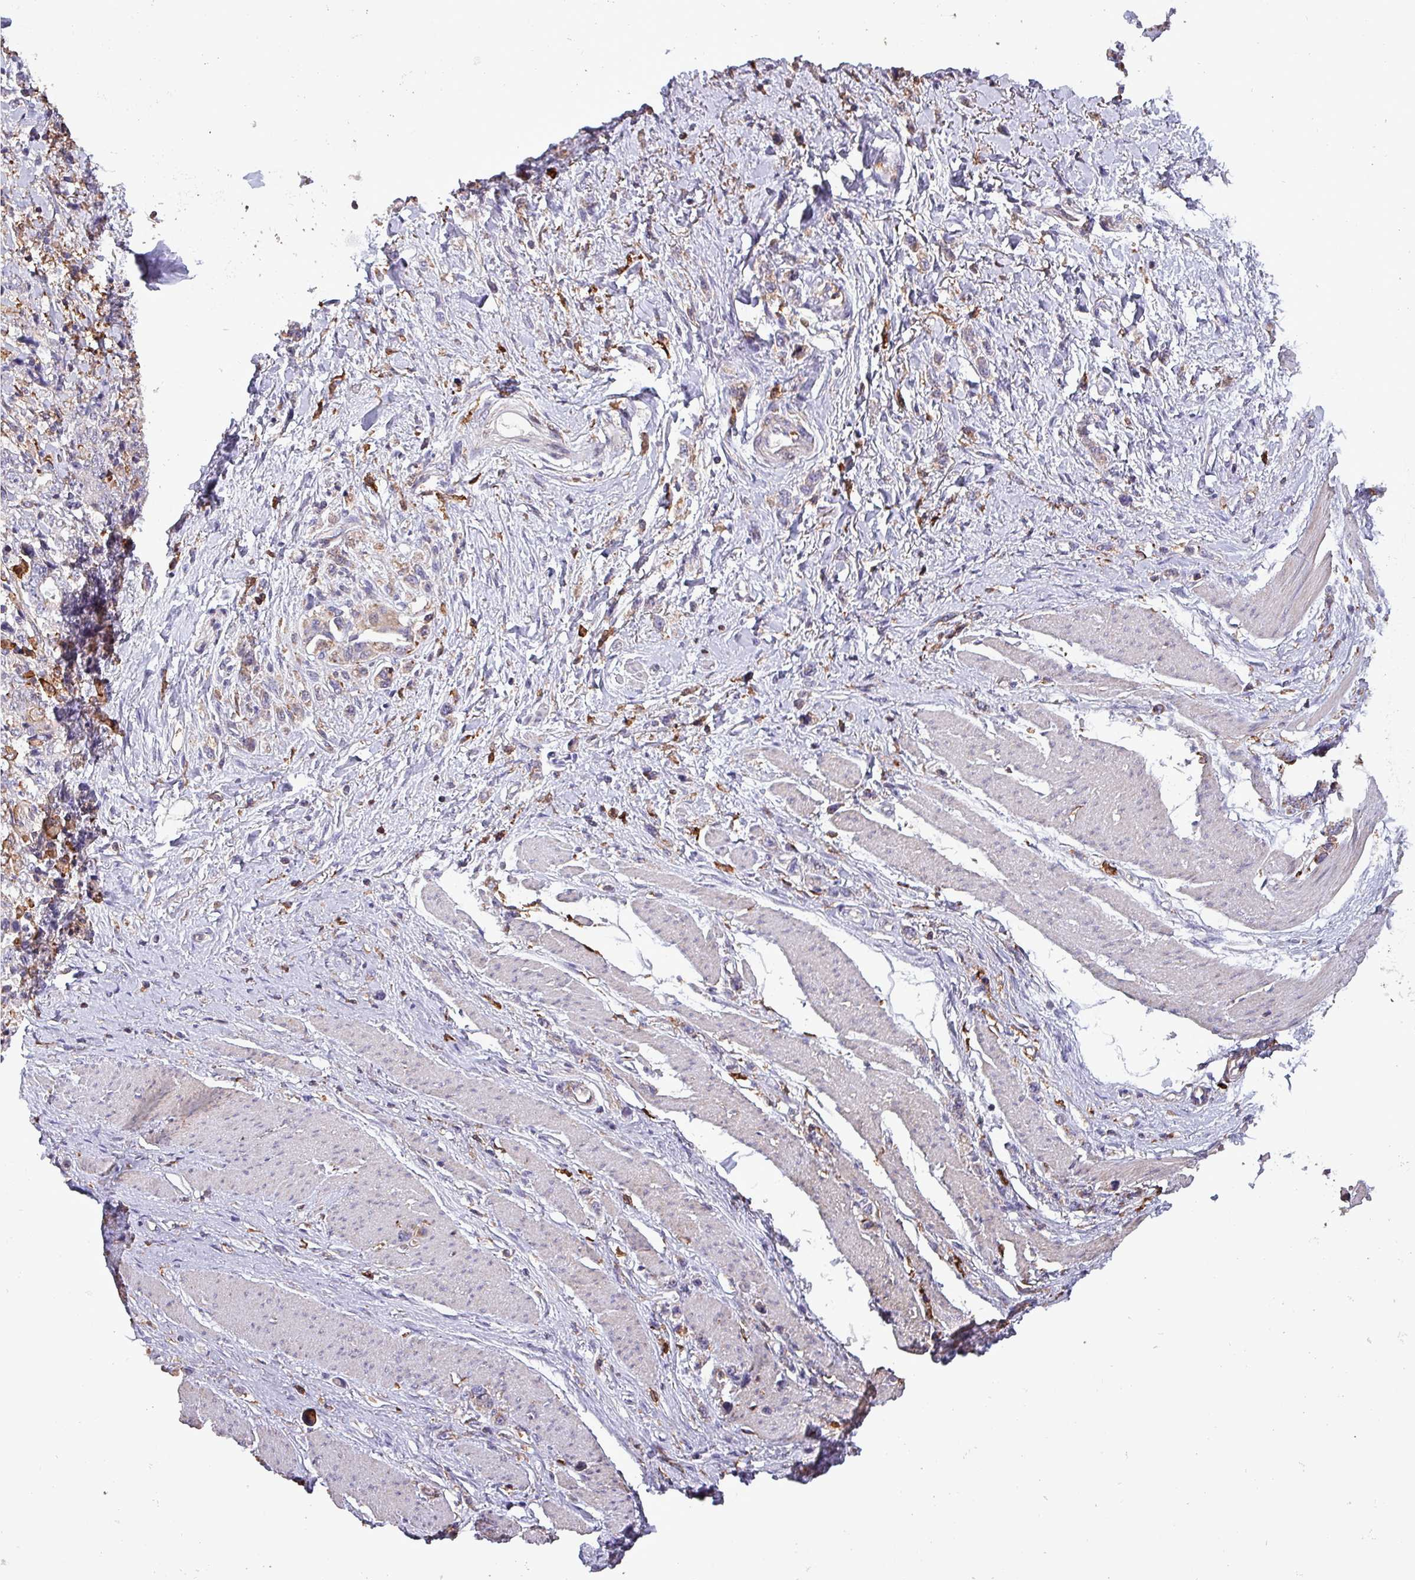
{"staining": {"intensity": "weak", "quantity": "<25%", "location": "cytoplasmic/membranous"}, "tissue": "stomach cancer", "cell_type": "Tumor cells", "image_type": "cancer", "snomed": [{"axis": "morphology", "description": "Adenocarcinoma, NOS"}, {"axis": "topography", "description": "Stomach"}], "caption": "Stomach adenocarcinoma was stained to show a protein in brown. There is no significant positivity in tumor cells.", "gene": "SCIN", "patient": {"sex": "female", "age": 65}}